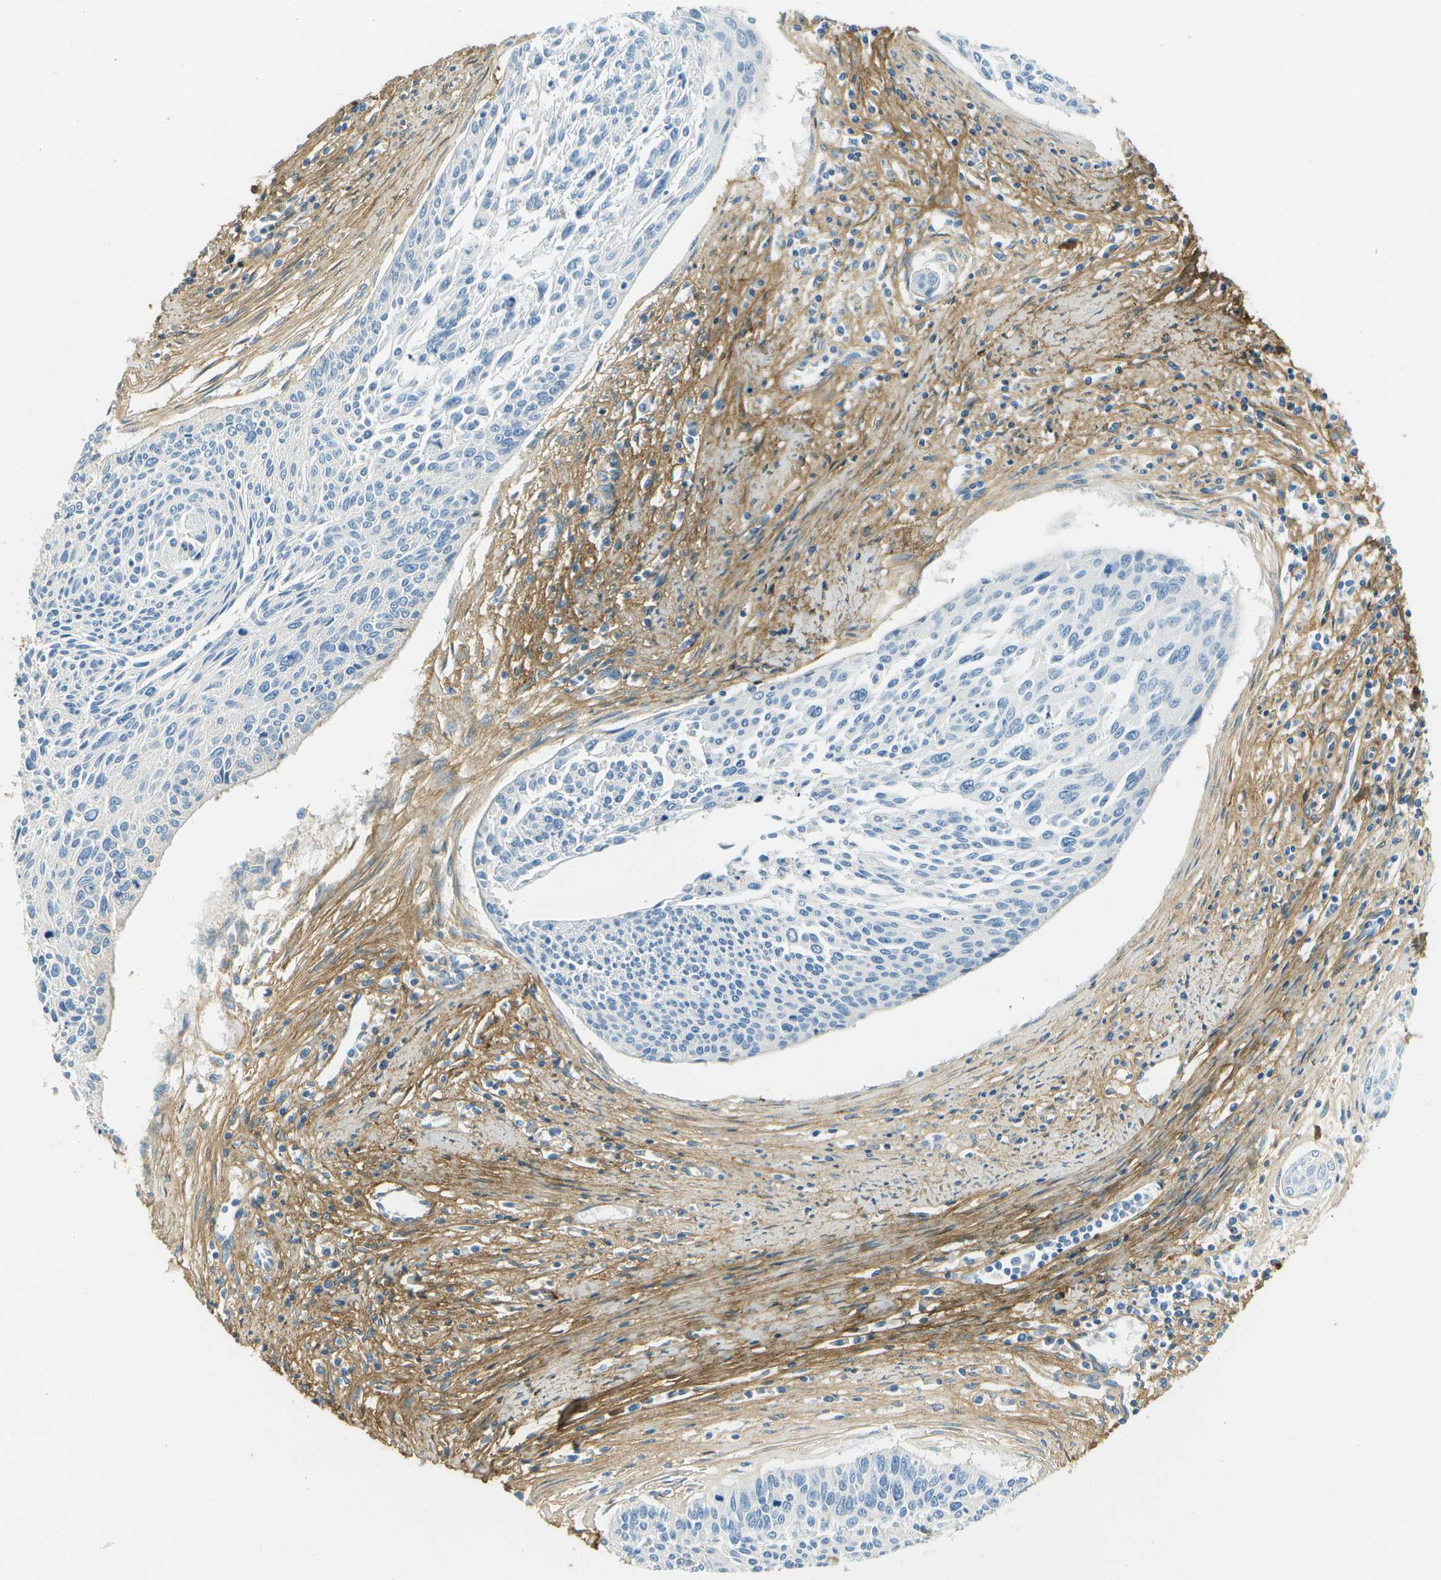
{"staining": {"intensity": "negative", "quantity": "none", "location": "none"}, "tissue": "cervical cancer", "cell_type": "Tumor cells", "image_type": "cancer", "snomed": [{"axis": "morphology", "description": "Squamous cell carcinoma, NOS"}, {"axis": "topography", "description": "Cervix"}], "caption": "Protein analysis of cervical squamous cell carcinoma demonstrates no significant positivity in tumor cells.", "gene": "DCN", "patient": {"sex": "female", "age": 55}}